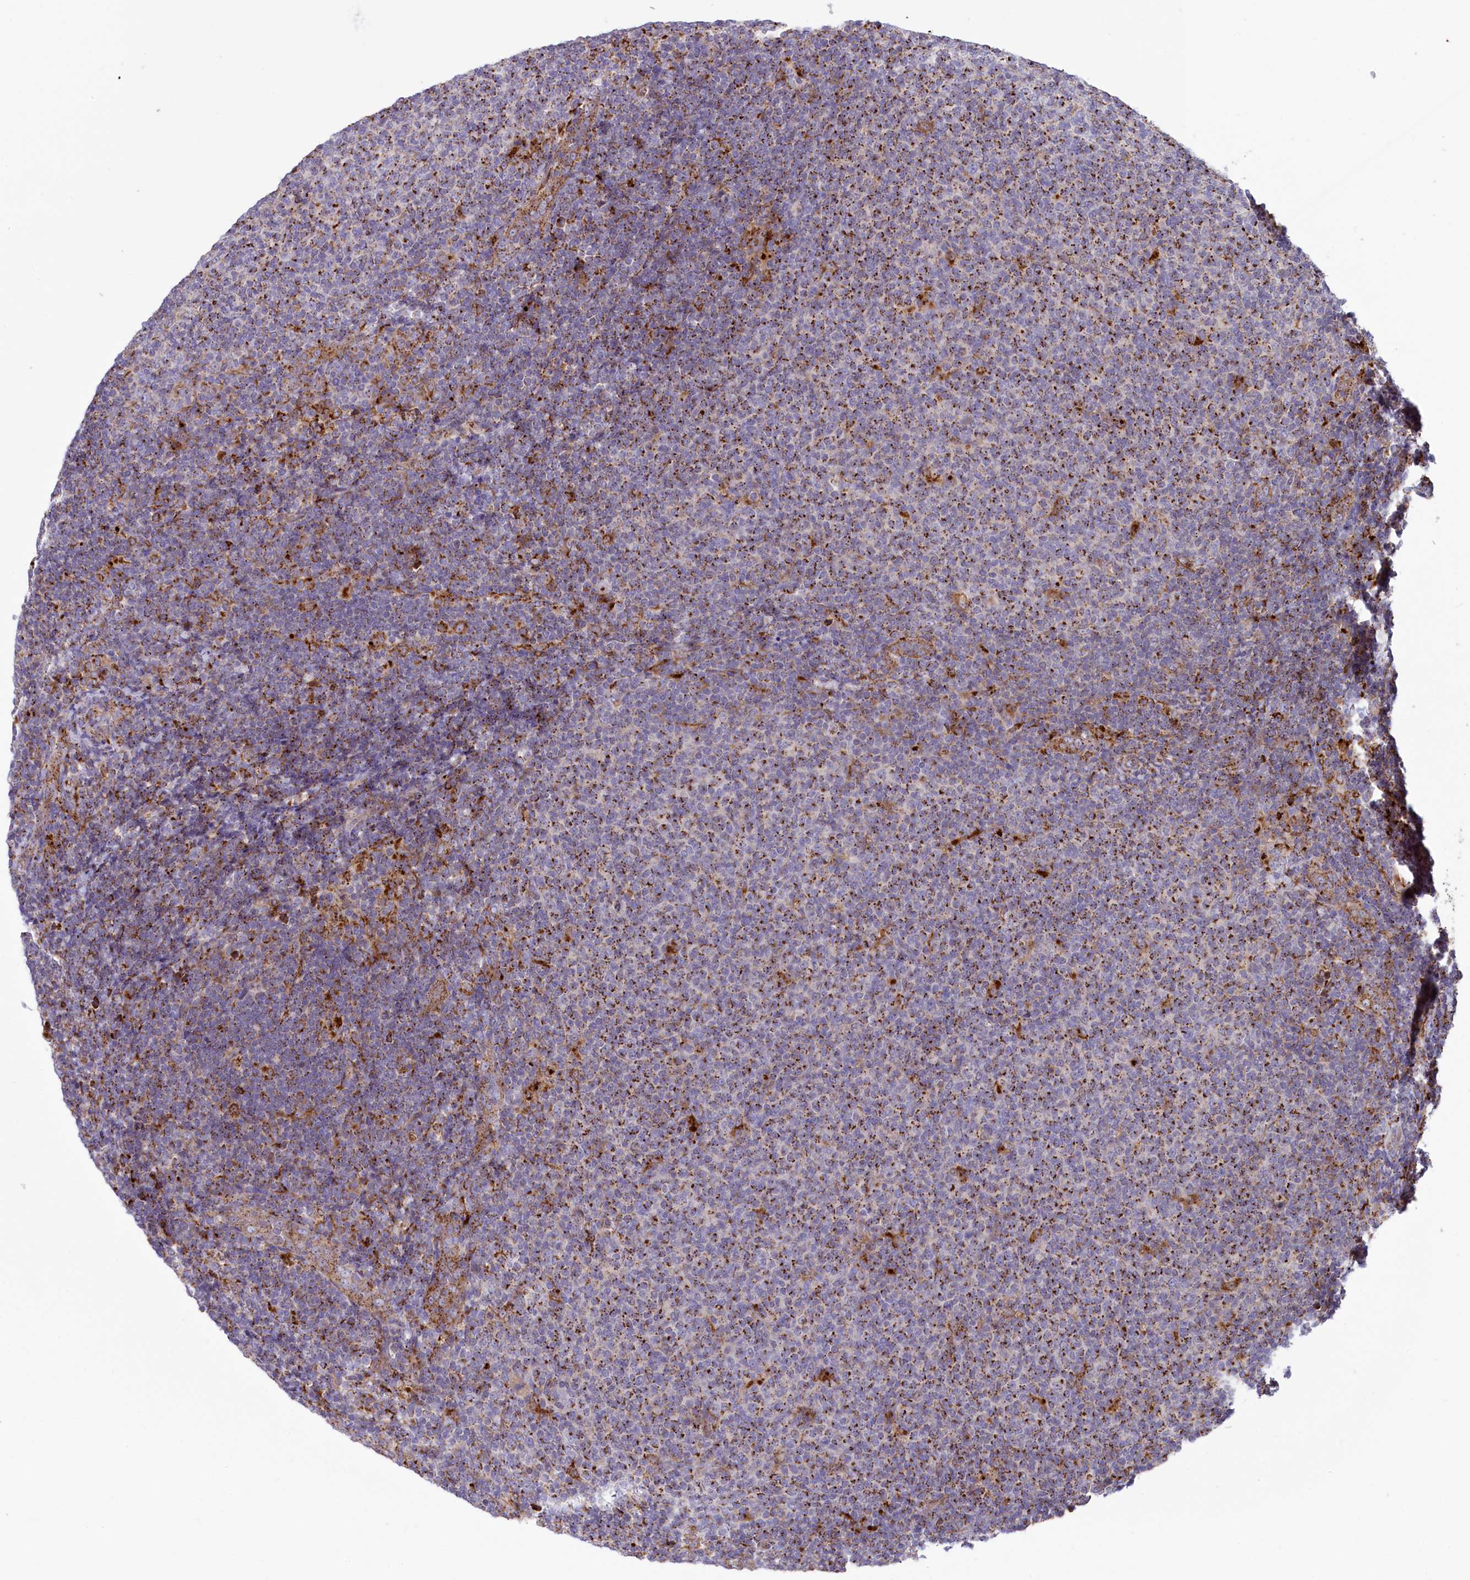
{"staining": {"intensity": "strong", "quantity": "25%-75%", "location": "cytoplasmic/membranous"}, "tissue": "lymphoma", "cell_type": "Tumor cells", "image_type": "cancer", "snomed": [{"axis": "morphology", "description": "Malignant lymphoma, non-Hodgkin's type, Low grade"}, {"axis": "topography", "description": "Lymph node"}], "caption": "Protein staining reveals strong cytoplasmic/membranous staining in approximately 25%-75% of tumor cells in lymphoma. The staining was performed using DAB (3,3'-diaminobenzidine), with brown indicating positive protein expression. Nuclei are stained blue with hematoxylin.", "gene": "MAN2B1", "patient": {"sex": "male", "age": 66}}